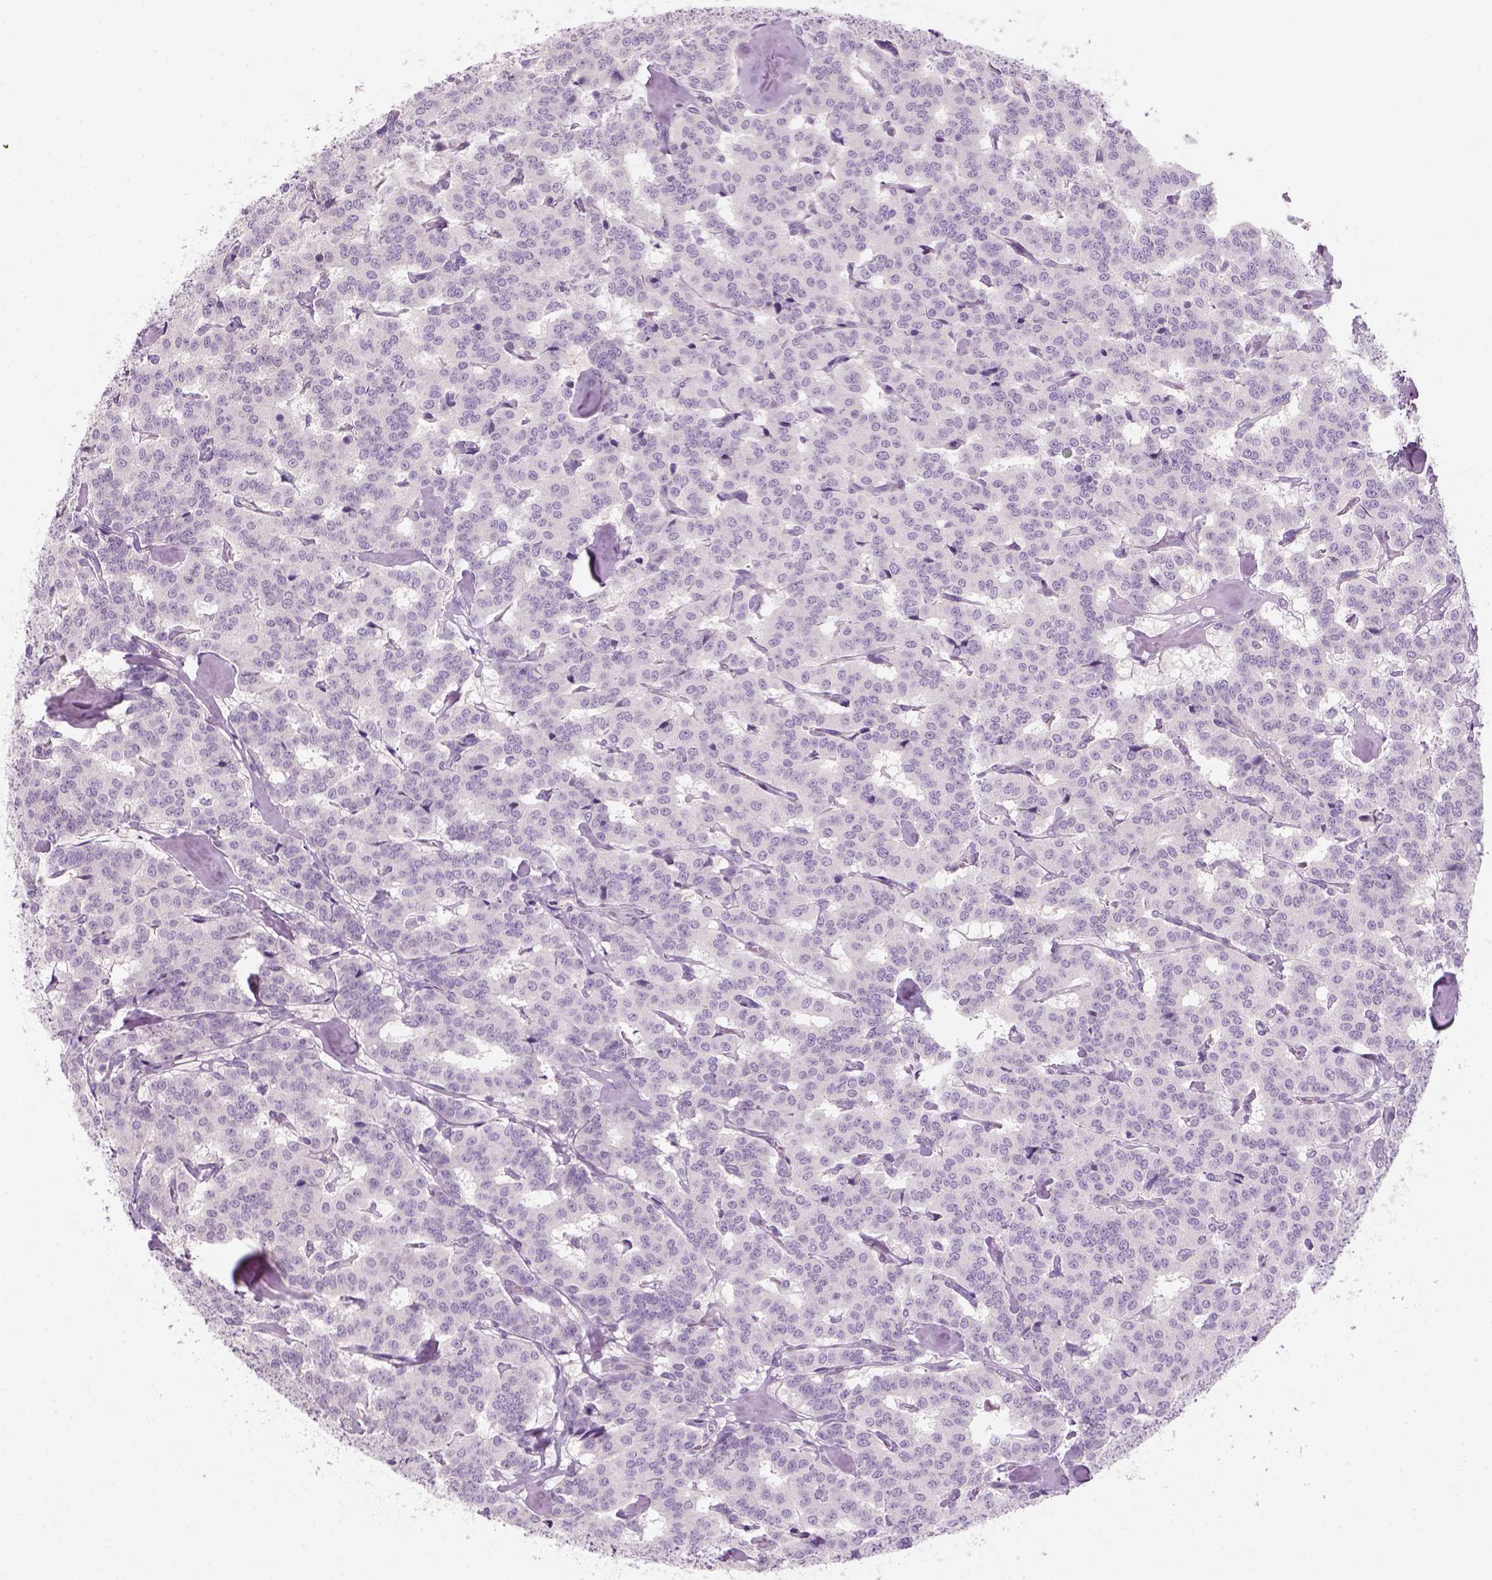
{"staining": {"intensity": "negative", "quantity": "none", "location": "none"}, "tissue": "carcinoid", "cell_type": "Tumor cells", "image_type": "cancer", "snomed": [{"axis": "morphology", "description": "Carcinoid, malignant, NOS"}, {"axis": "topography", "description": "Lung"}], "caption": "Carcinoid stained for a protein using IHC exhibits no staining tumor cells.", "gene": "KRT25", "patient": {"sex": "female", "age": 46}}